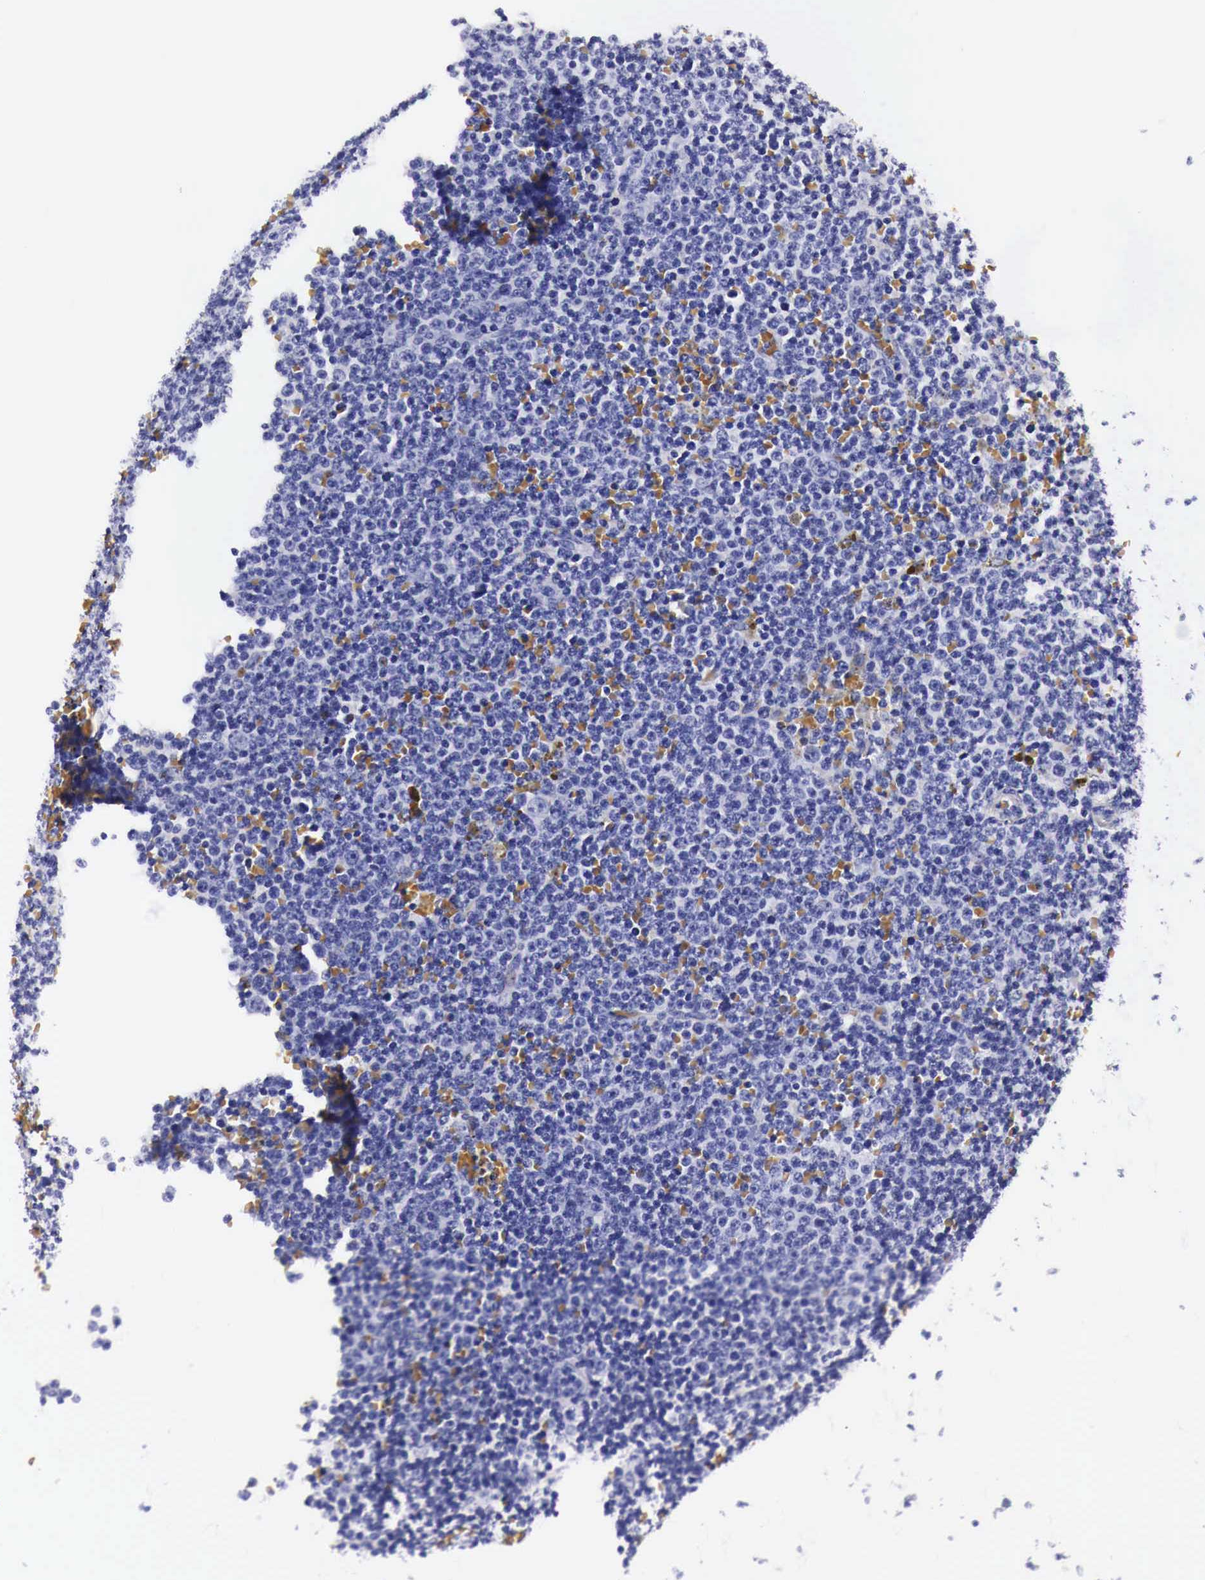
{"staining": {"intensity": "negative", "quantity": "none", "location": "none"}, "tissue": "lymphoma", "cell_type": "Tumor cells", "image_type": "cancer", "snomed": [{"axis": "morphology", "description": "Malignant lymphoma, non-Hodgkin's type, Low grade"}, {"axis": "topography", "description": "Lymph node"}], "caption": "This photomicrograph is of lymphoma stained with immunohistochemistry to label a protein in brown with the nuclei are counter-stained blue. There is no expression in tumor cells. (Brightfield microscopy of DAB immunohistochemistry (IHC) at high magnification).", "gene": "EGFR", "patient": {"sex": "male", "age": 50}}